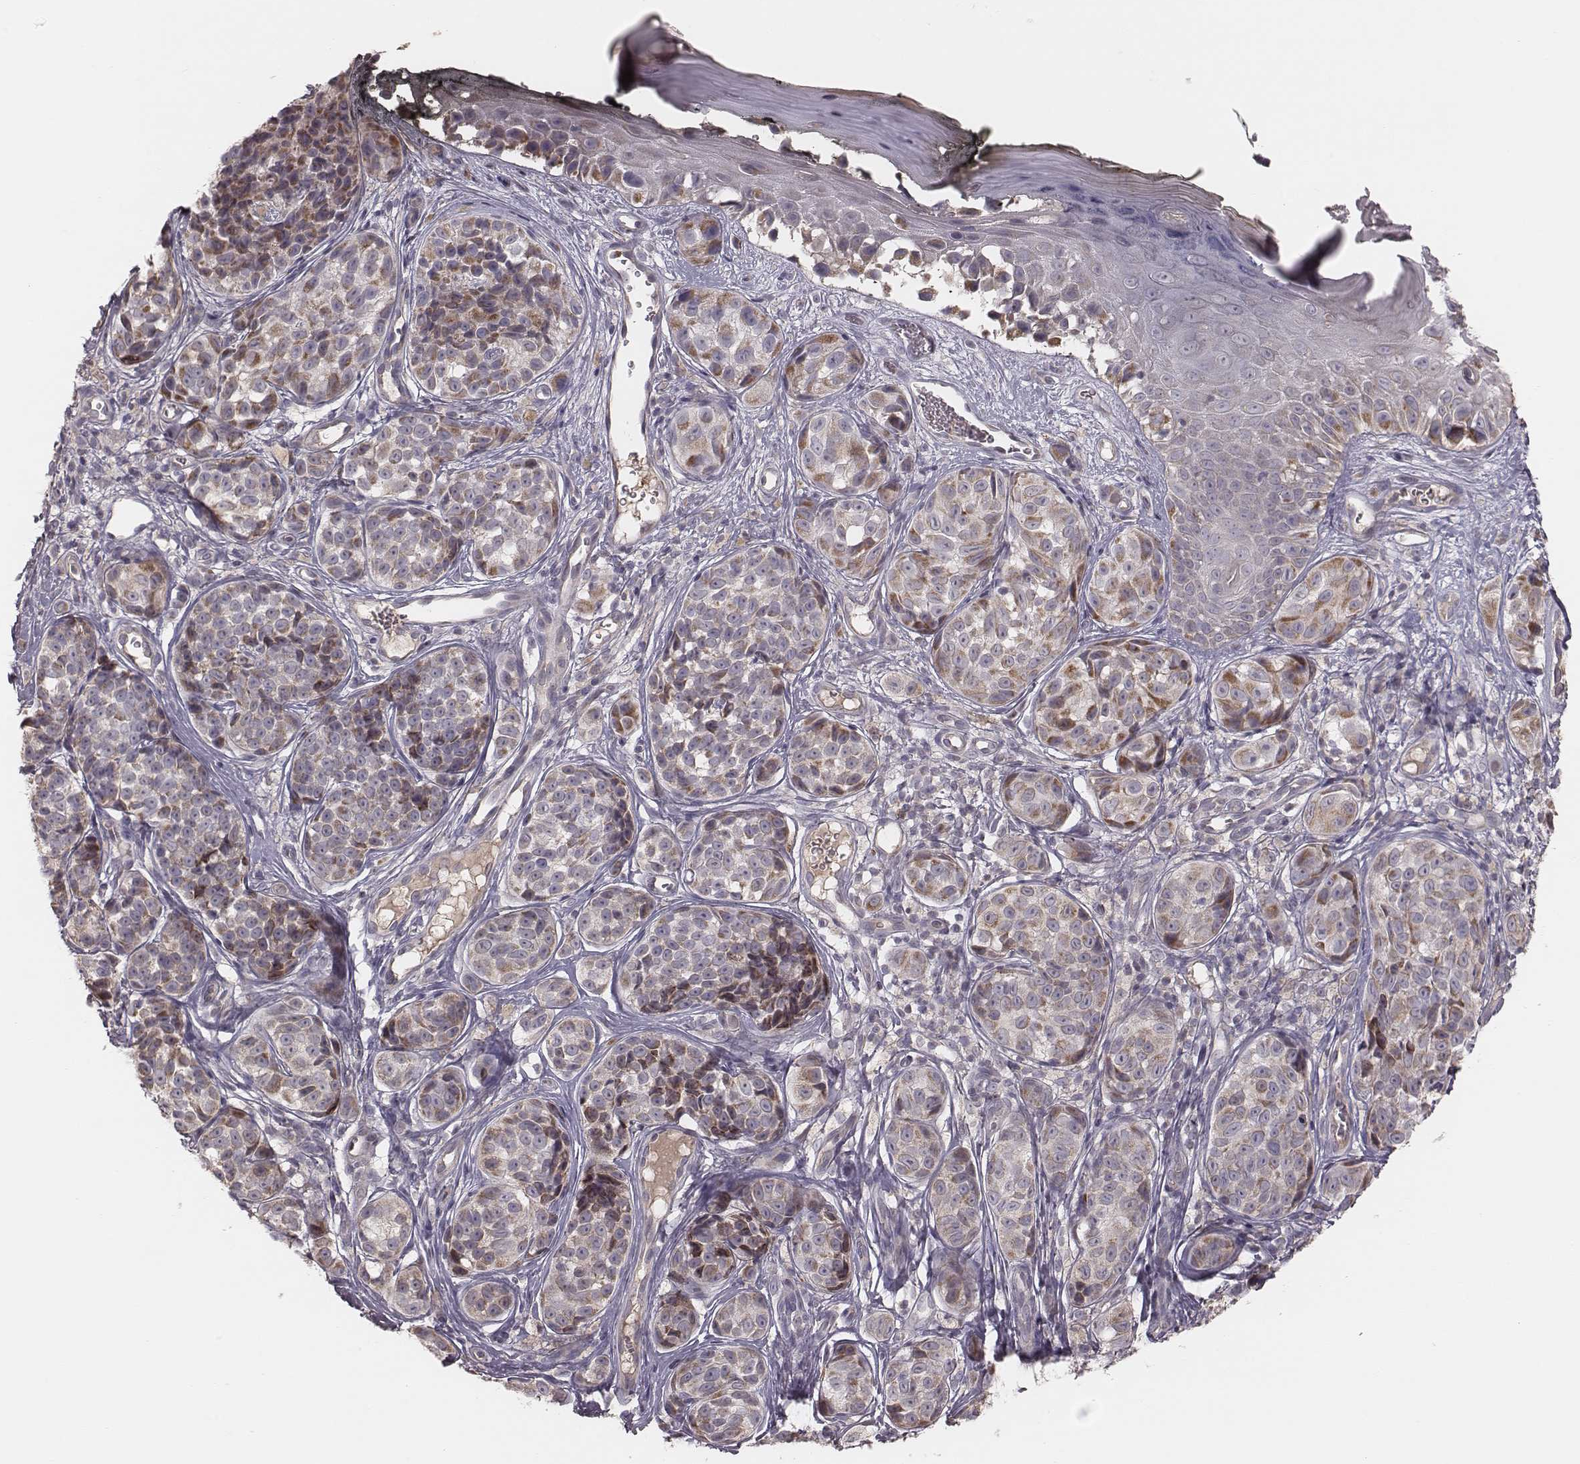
{"staining": {"intensity": "moderate", "quantity": "25%-75%", "location": "cytoplasmic/membranous"}, "tissue": "melanoma", "cell_type": "Tumor cells", "image_type": "cancer", "snomed": [{"axis": "morphology", "description": "Malignant melanoma, NOS"}, {"axis": "topography", "description": "Skin"}], "caption": "Malignant melanoma was stained to show a protein in brown. There is medium levels of moderate cytoplasmic/membranous positivity in about 25%-75% of tumor cells.", "gene": "MRPS27", "patient": {"sex": "male", "age": 48}}